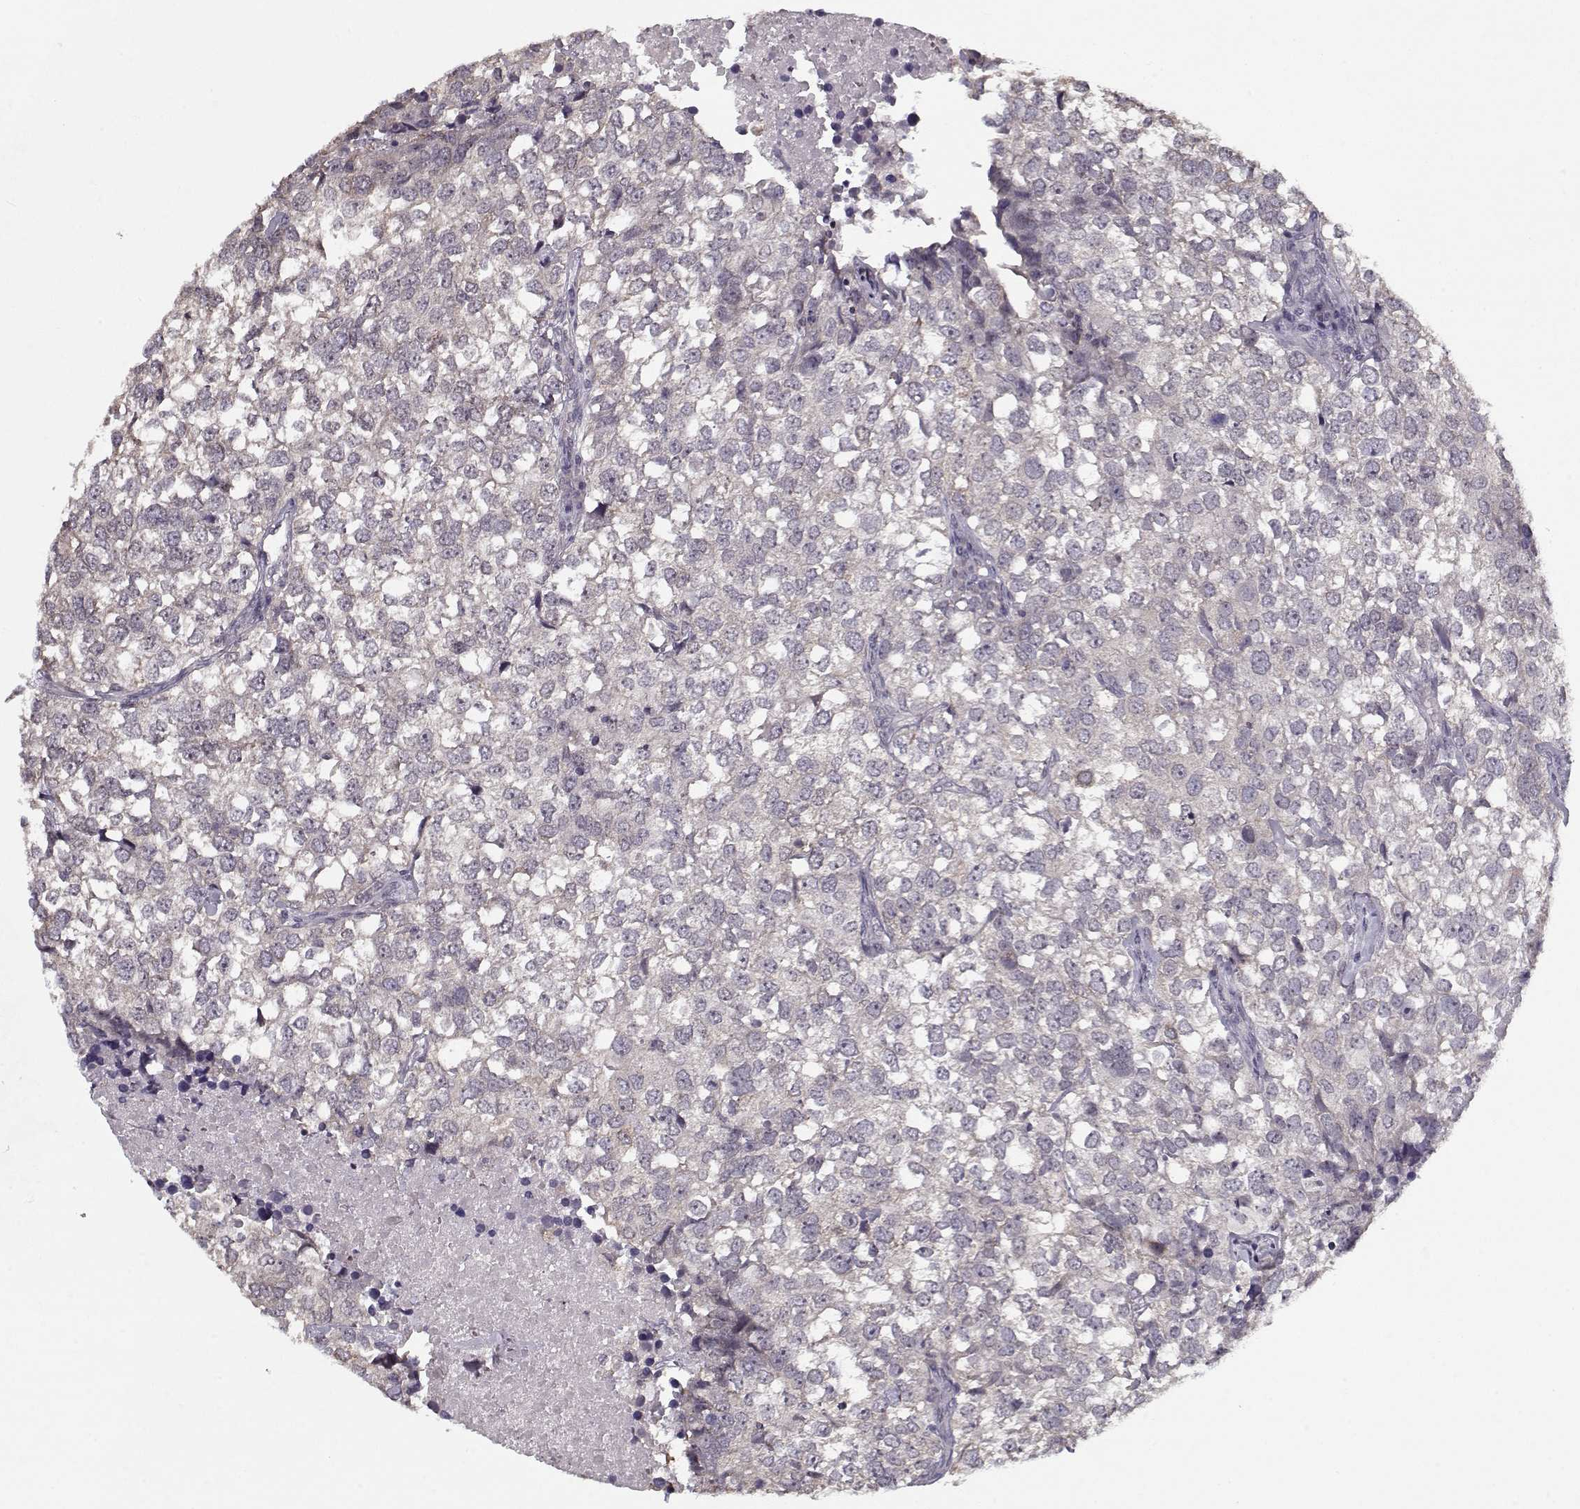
{"staining": {"intensity": "negative", "quantity": "none", "location": "none"}, "tissue": "breast cancer", "cell_type": "Tumor cells", "image_type": "cancer", "snomed": [{"axis": "morphology", "description": "Duct carcinoma"}, {"axis": "topography", "description": "Breast"}], "caption": "Immunohistochemistry (IHC) histopathology image of neoplastic tissue: human invasive ductal carcinoma (breast) stained with DAB displays no significant protein positivity in tumor cells. (DAB (3,3'-diaminobenzidine) immunohistochemistry with hematoxylin counter stain).", "gene": "TESPA1", "patient": {"sex": "female", "age": 30}}